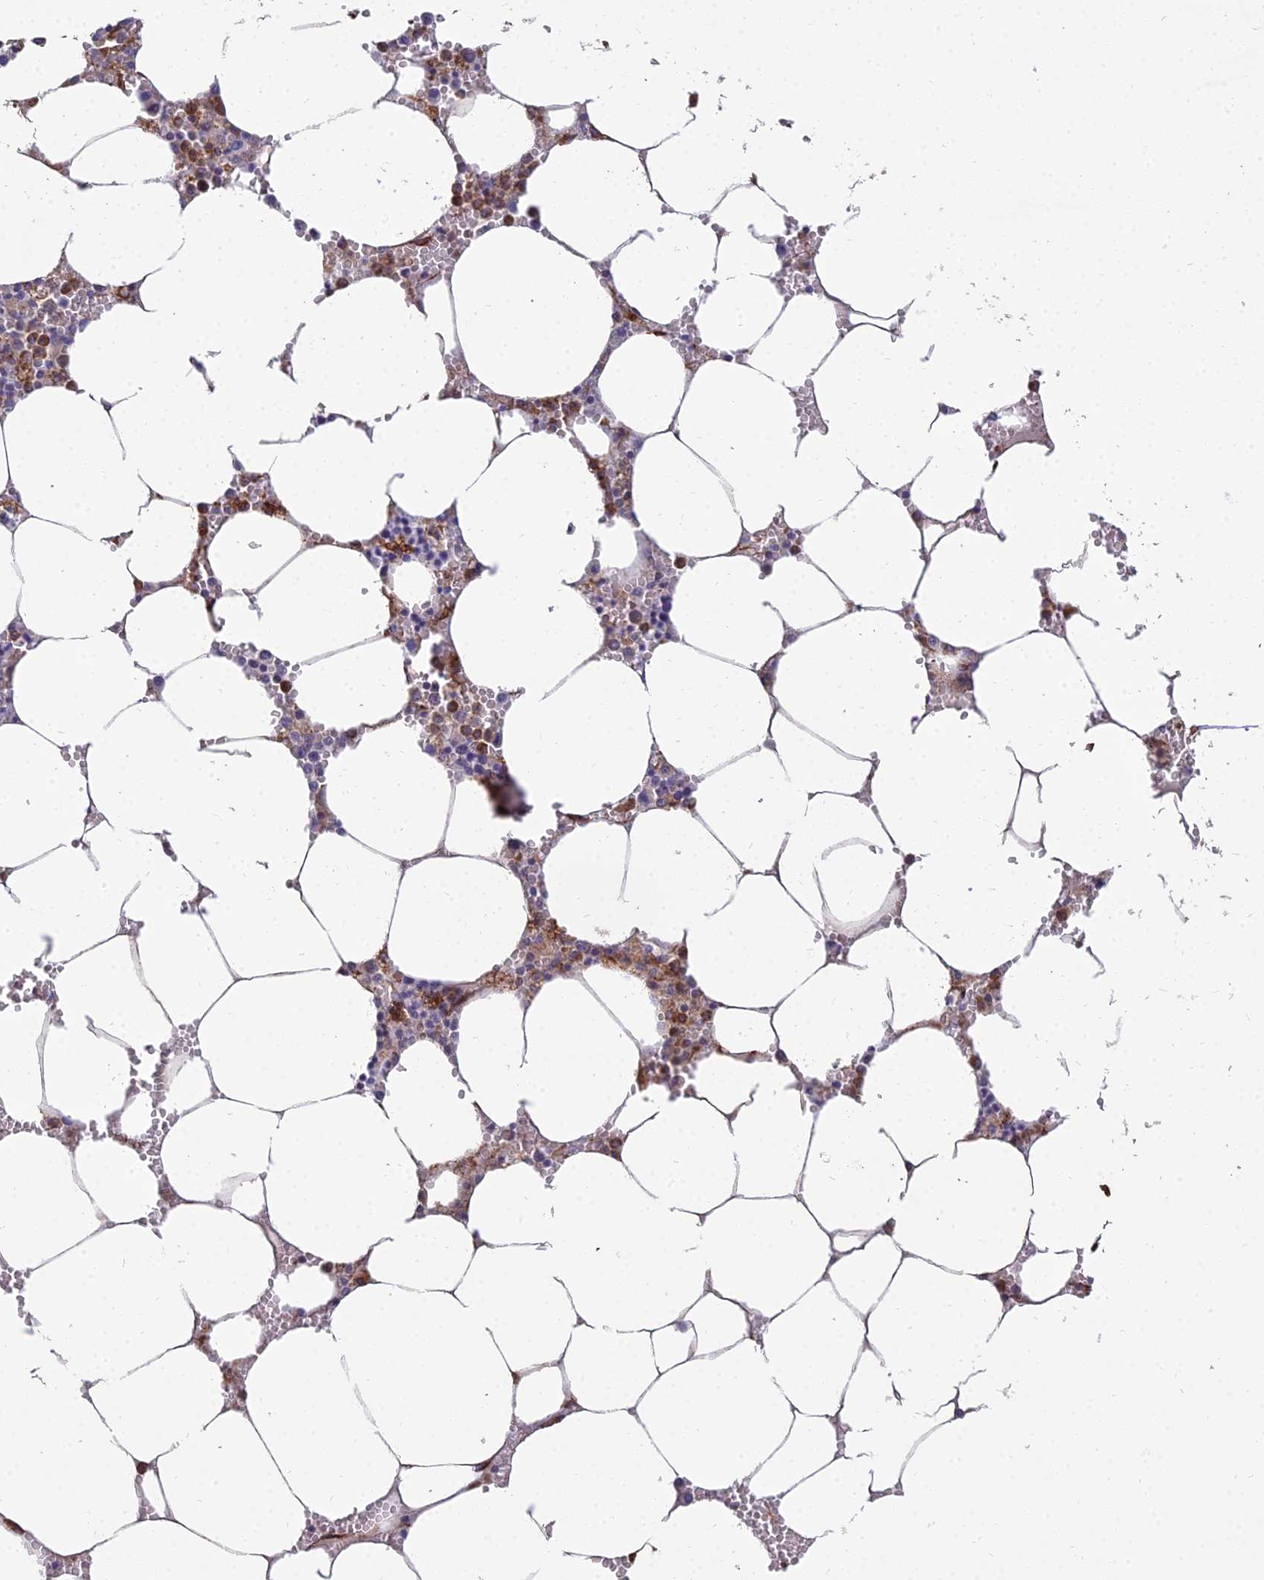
{"staining": {"intensity": "moderate", "quantity": "25%-75%", "location": "cytoplasmic/membranous"}, "tissue": "bone marrow", "cell_type": "Hematopoietic cells", "image_type": "normal", "snomed": [{"axis": "morphology", "description": "Normal tissue, NOS"}, {"axis": "topography", "description": "Bone marrow"}], "caption": "This image exhibits immunohistochemistry staining of benign human bone marrow, with medium moderate cytoplasmic/membranous staining in about 25%-75% of hematopoietic cells.", "gene": "NDUFAF7", "patient": {"sex": "male", "age": 70}}